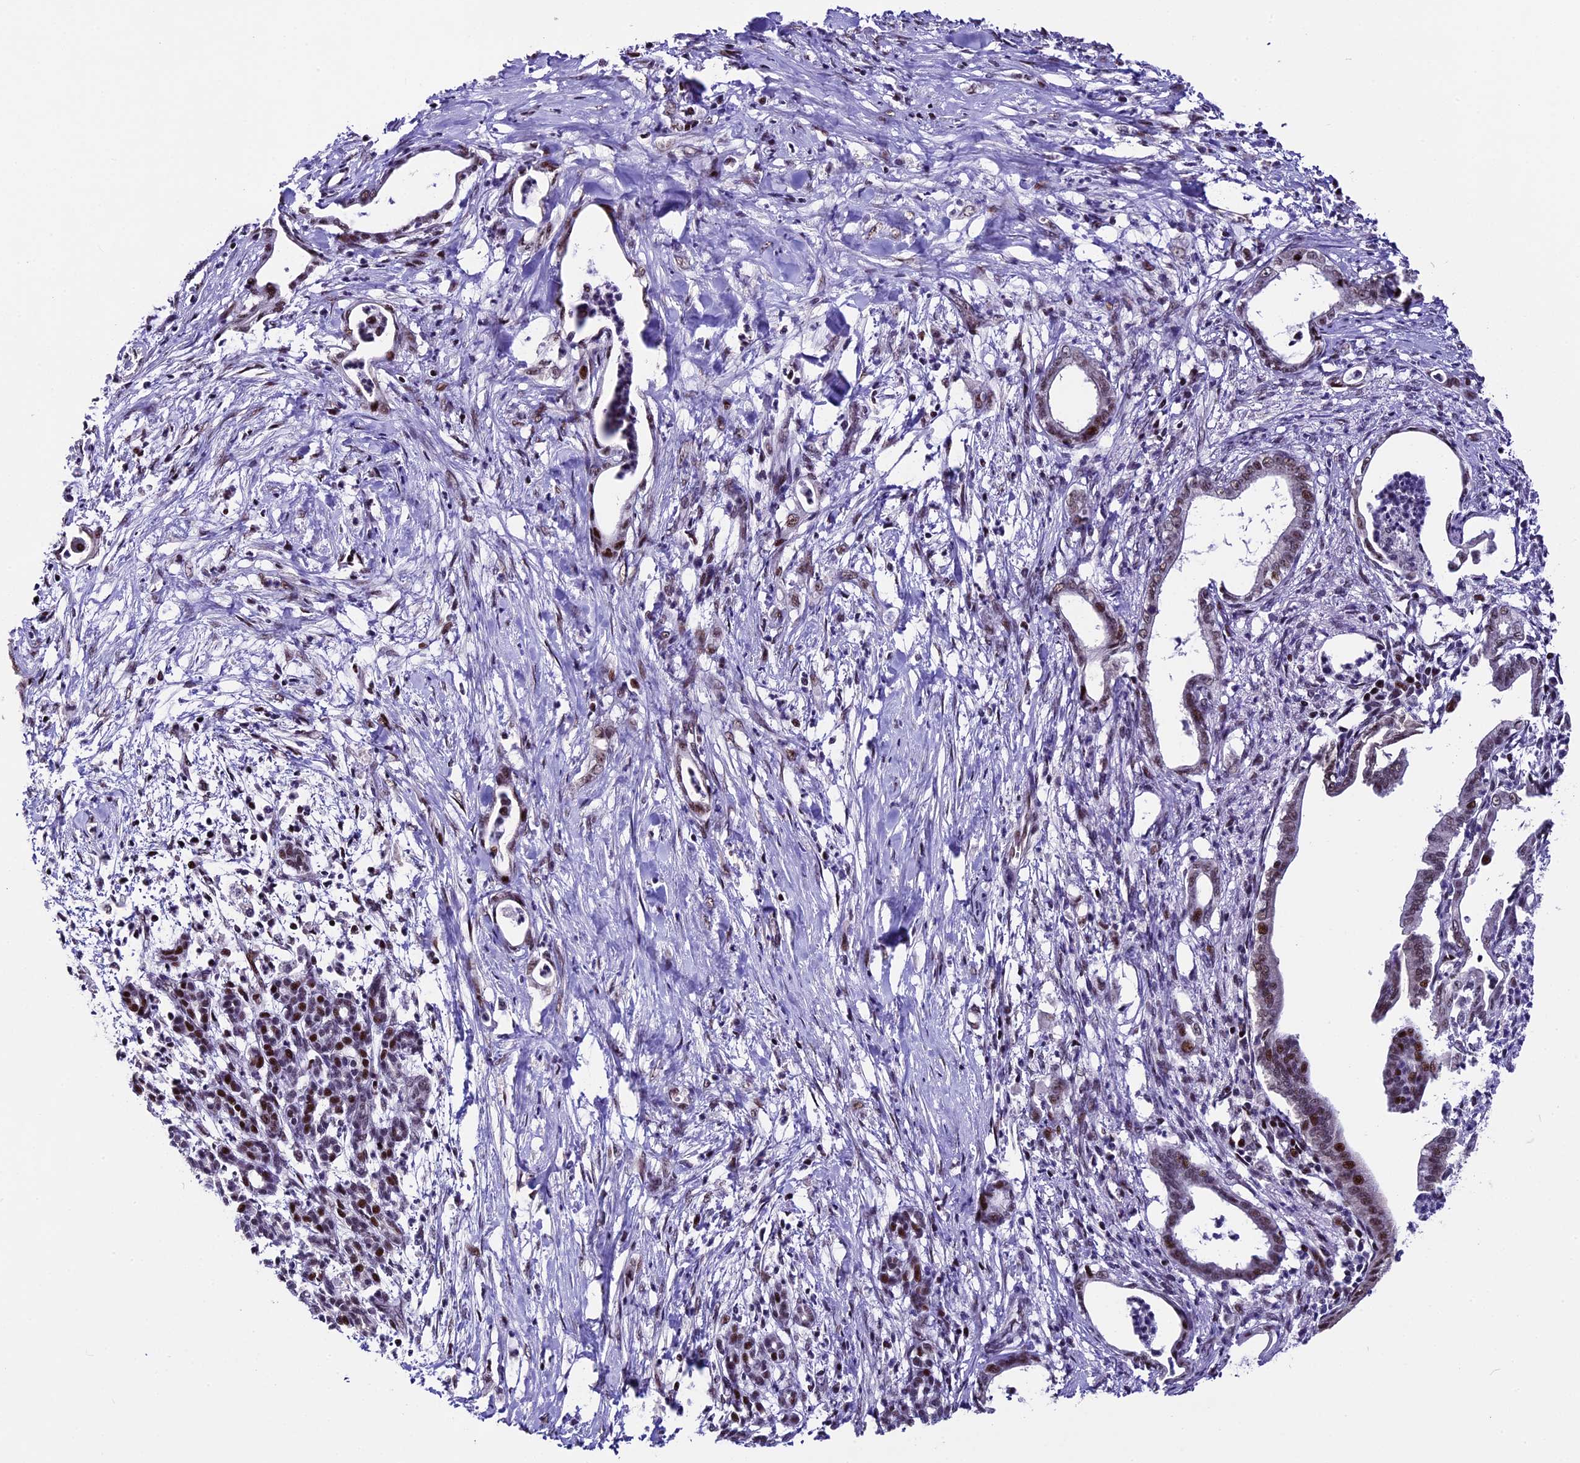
{"staining": {"intensity": "moderate", "quantity": "25%-75%", "location": "nuclear"}, "tissue": "pancreatic cancer", "cell_type": "Tumor cells", "image_type": "cancer", "snomed": [{"axis": "morphology", "description": "Adenocarcinoma, NOS"}, {"axis": "topography", "description": "Pancreas"}], "caption": "Tumor cells display medium levels of moderate nuclear positivity in approximately 25%-75% of cells in human pancreatic cancer.", "gene": "TCP11L2", "patient": {"sex": "female", "age": 55}}